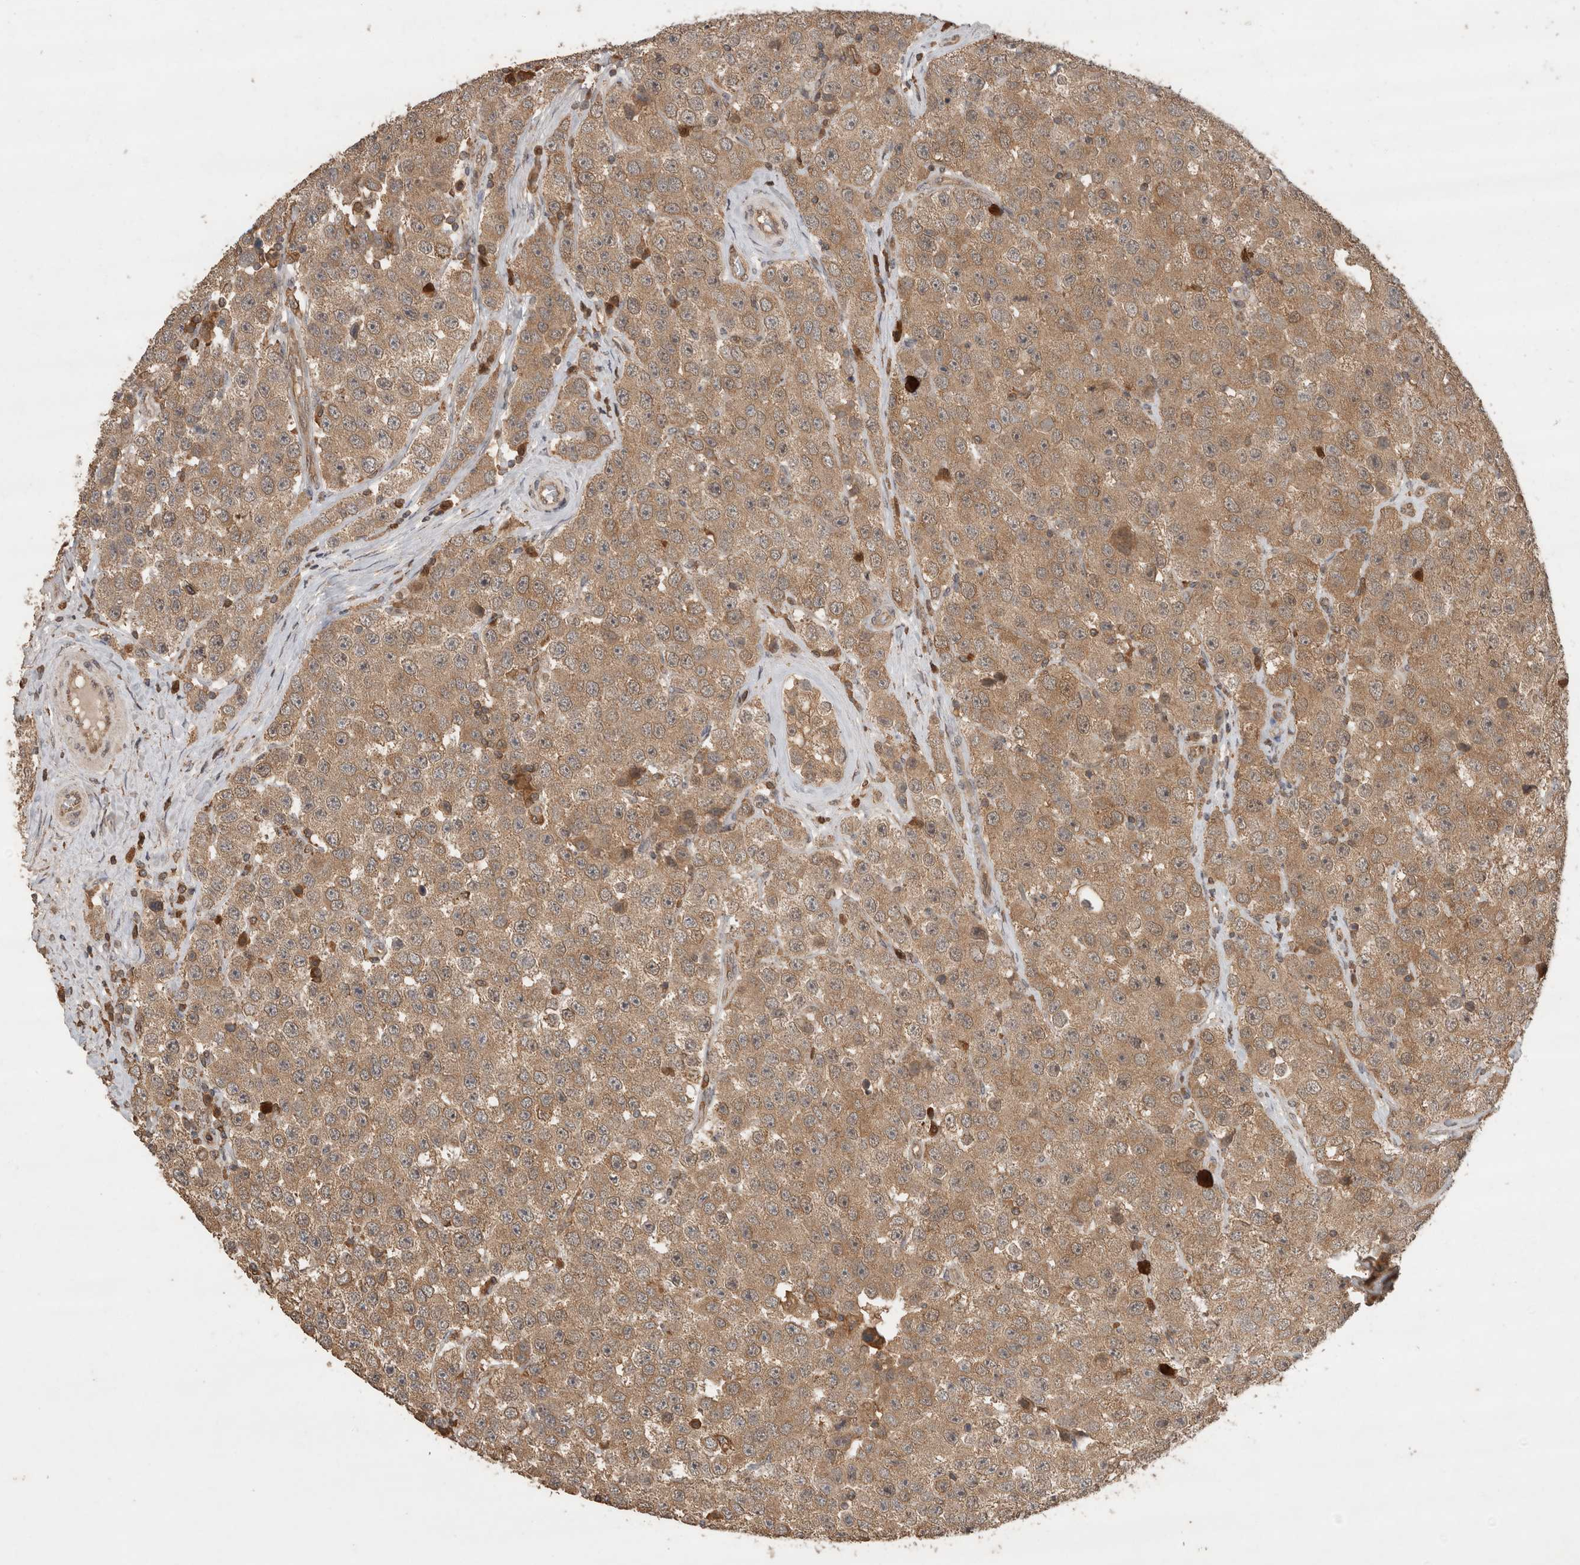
{"staining": {"intensity": "moderate", "quantity": ">75%", "location": "cytoplasmic/membranous"}, "tissue": "testis cancer", "cell_type": "Tumor cells", "image_type": "cancer", "snomed": [{"axis": "morphology", "description": "Seminoma, NOS"}, {"axis": "morphology", "description": "Carcinoma, Embryonal, NOS"}, {"axis": "topography", "description": "Testis"}], "caption": "Testis cancer (seminoma) was stained to show a protein in brown. There is medium levels of moderate cytoplasmic/membranous staining in approximately >75% of tumor cells. The protein is shown in brown color, while the nuclei are stained blue.", "gene": "OTUD7B", "patient": {"sex": "male", "age": 28}}